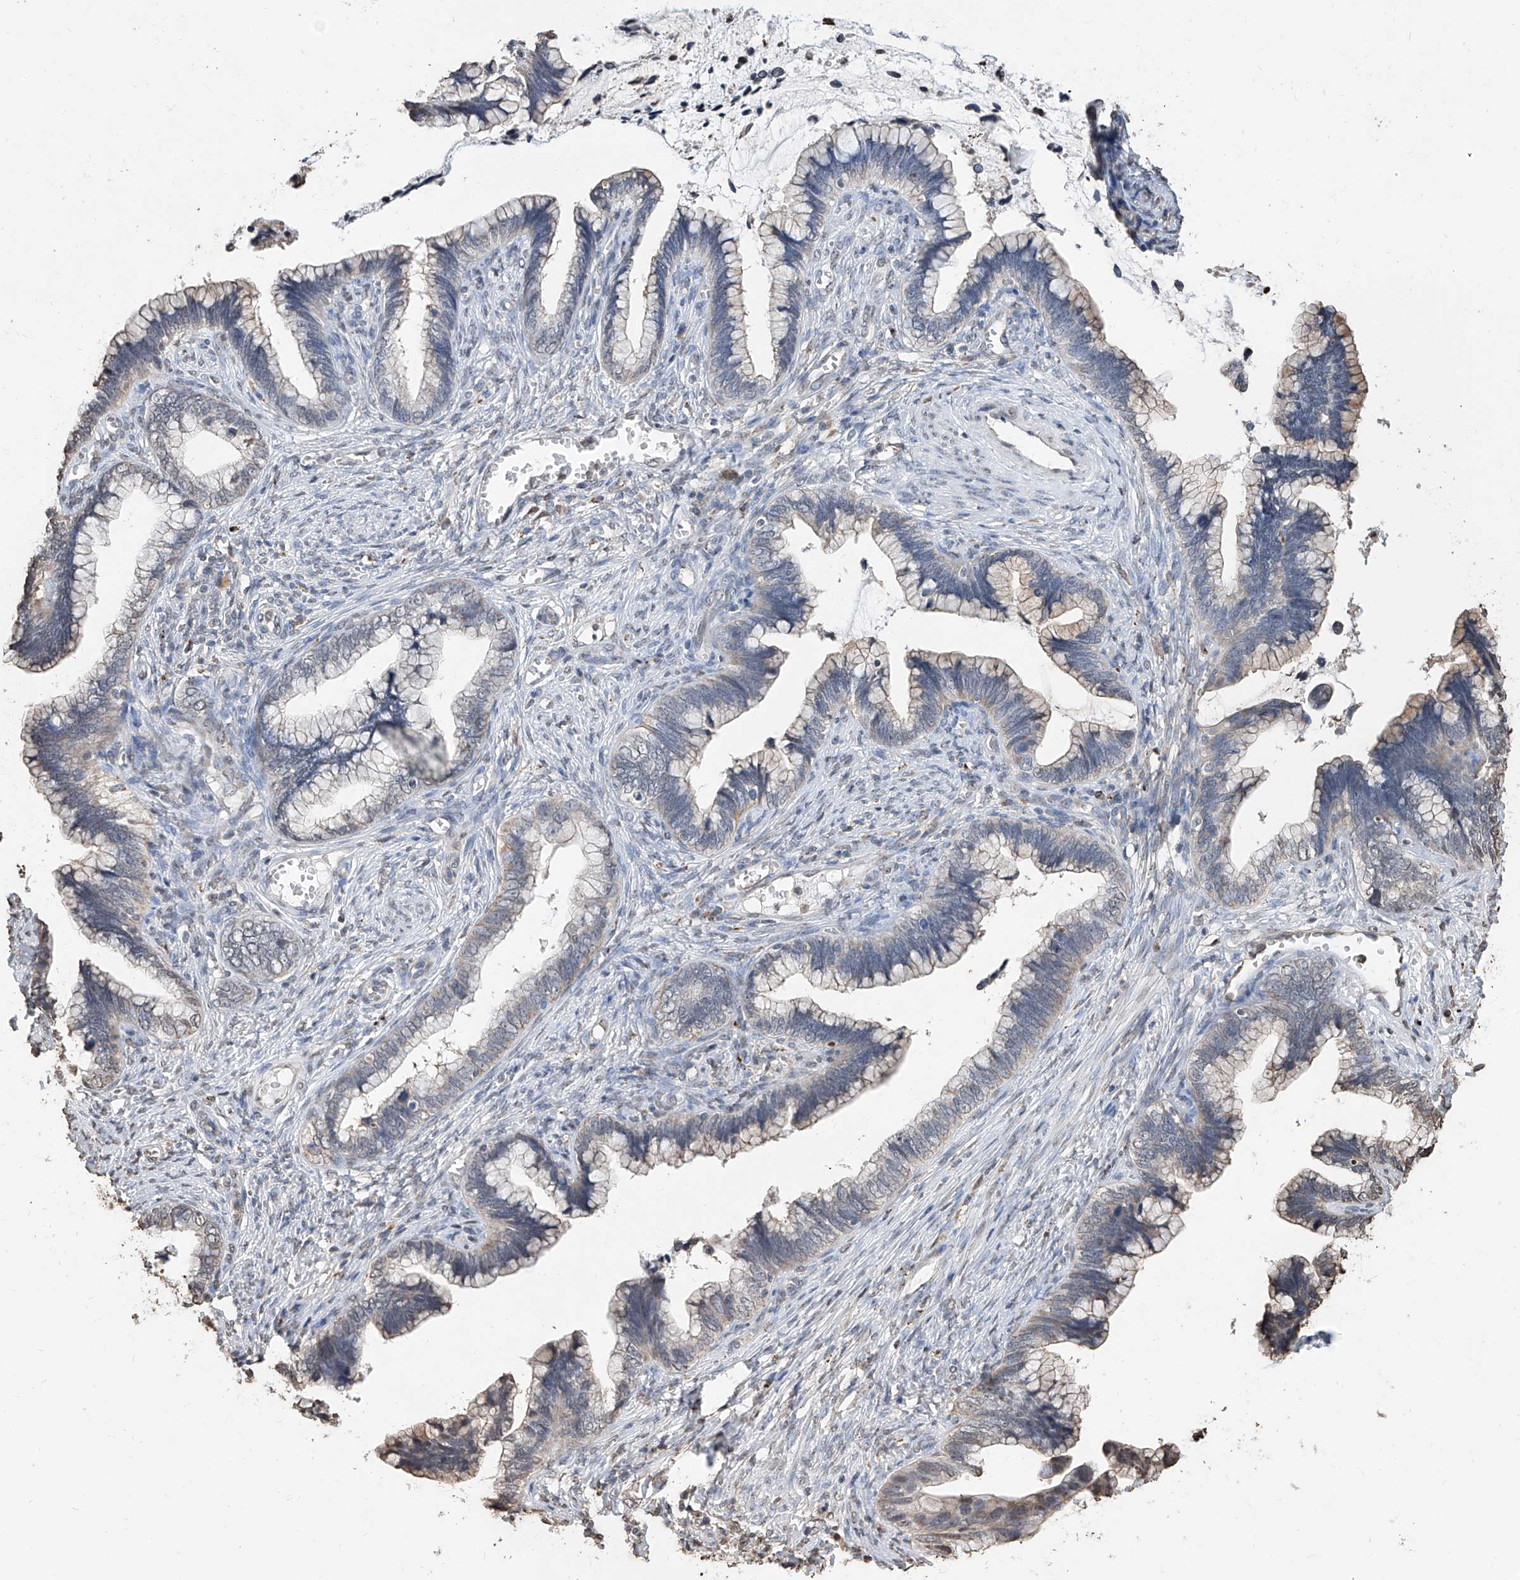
{"staining": {"intensity": "negative", "quantity": "none", "location": "none"}, "tissue": "cervical cancer", "cell_type": "Tumor cells", "image_type": "cancer", "snomed": [{"axis": "morphology", "description": "Adenocarcinoma, NOS"}, {"axis": "topography", "description": "Cervix"}], "caption": "Protein analysis of cervical cancer reveals no significant expression in tumor cells. Brightfield microscopy of immunohistochemistry stained with DAB (3,3'-diaminobenzidine) (brown) and hematoxylin (blue), captured at high magnification.", "gene": "RP9", "patient": {"sex": "female", "age": 44}}